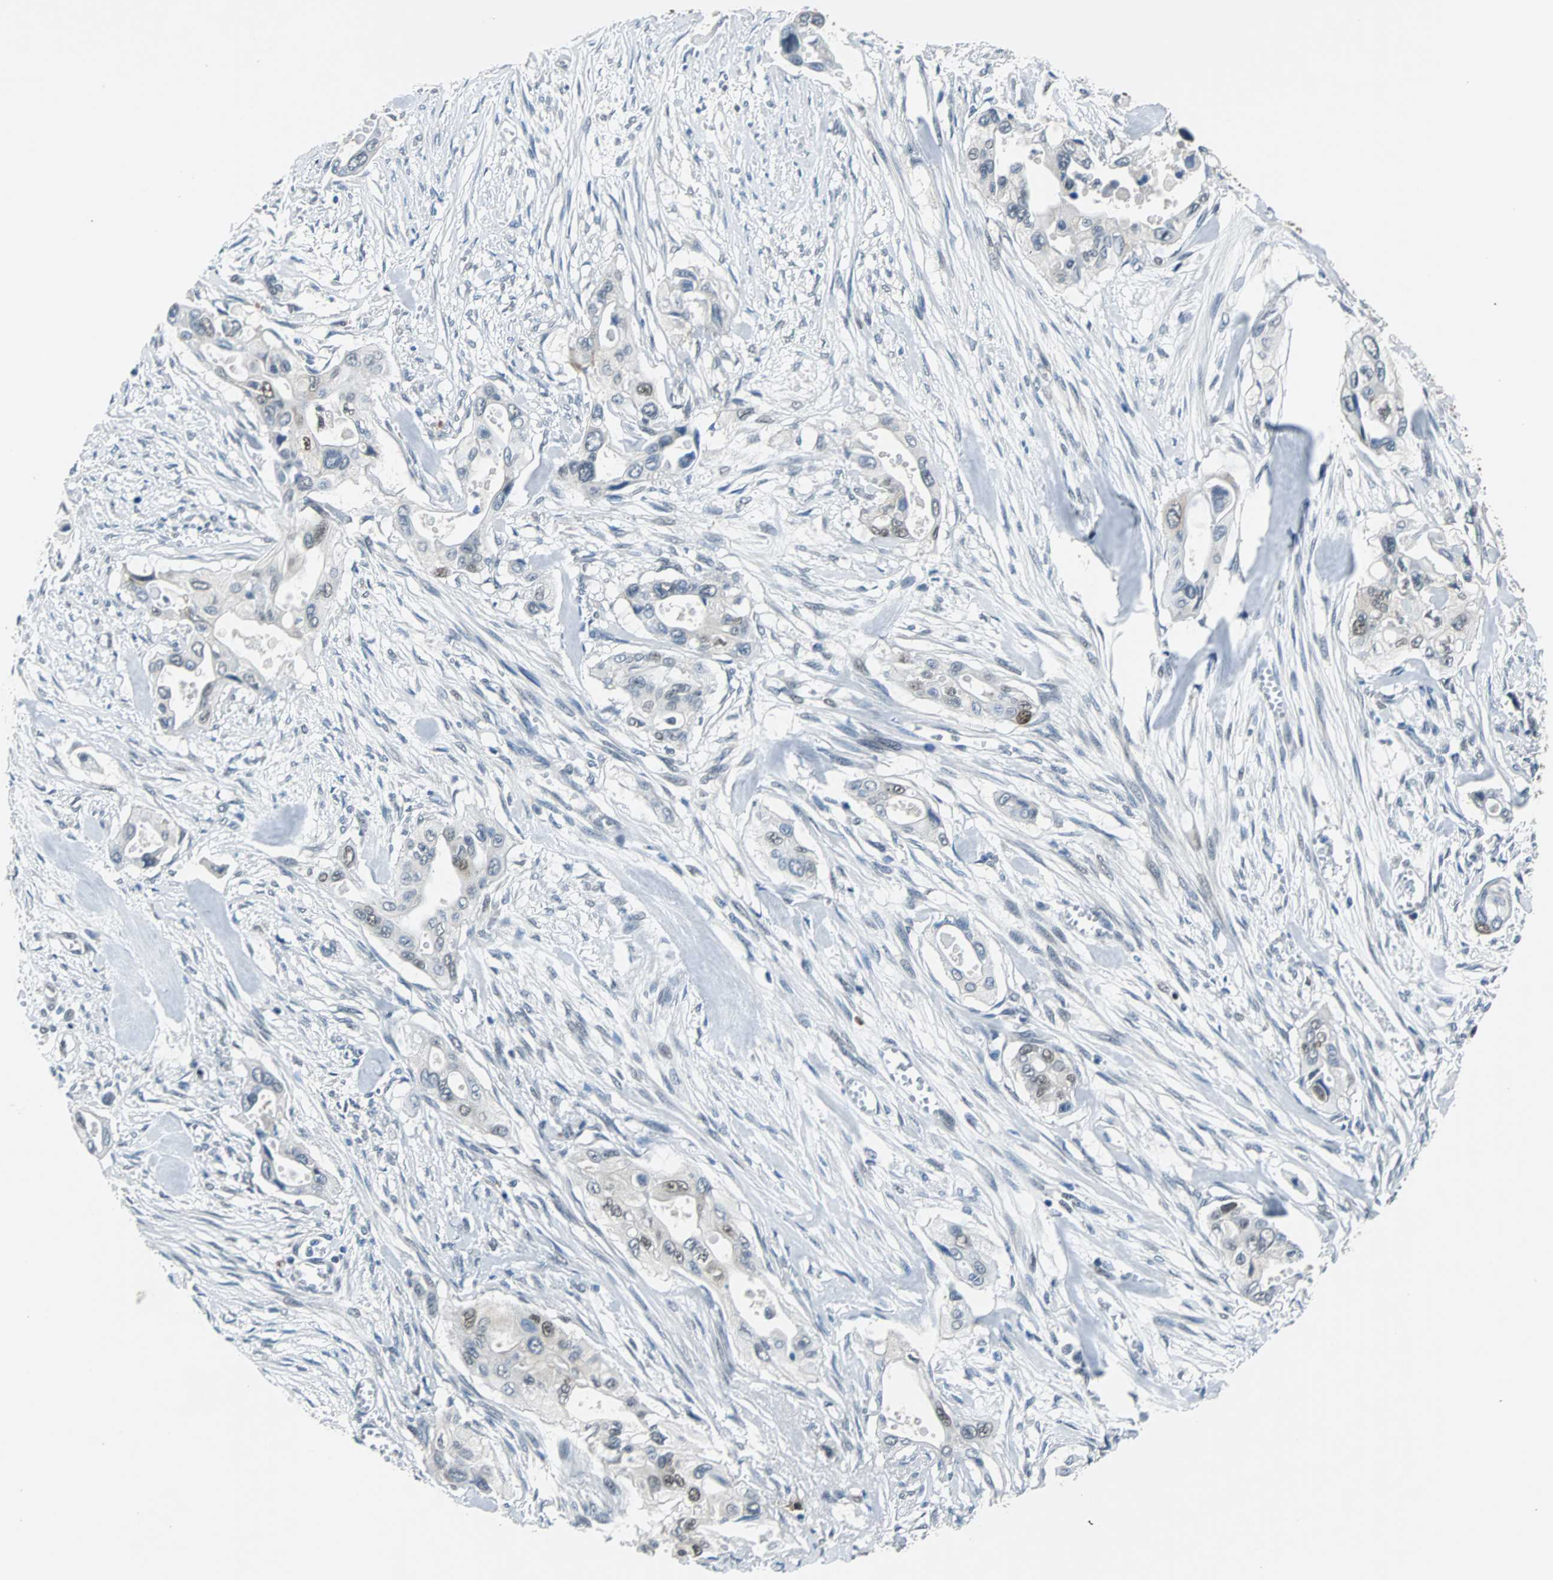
{"staining": {"intensity": "weak", "quantity": "<25%", "location": "nuclear"}, "tissue": "pancreatic cancer", "cell_type": "Tumor cells", "image_type": "cancer", "snomed": [{"axis": "morphology", "description": "Adenocarcinoma, NOS"}, {"axis": "topography", "description": "Pancreas"}], "caption": "An image of human pancreatic cancer (adenocarcinoma) is negative for staining in tumor cells.", "gene": "USP28", "patient": {"sex": "male", "age": 77}}